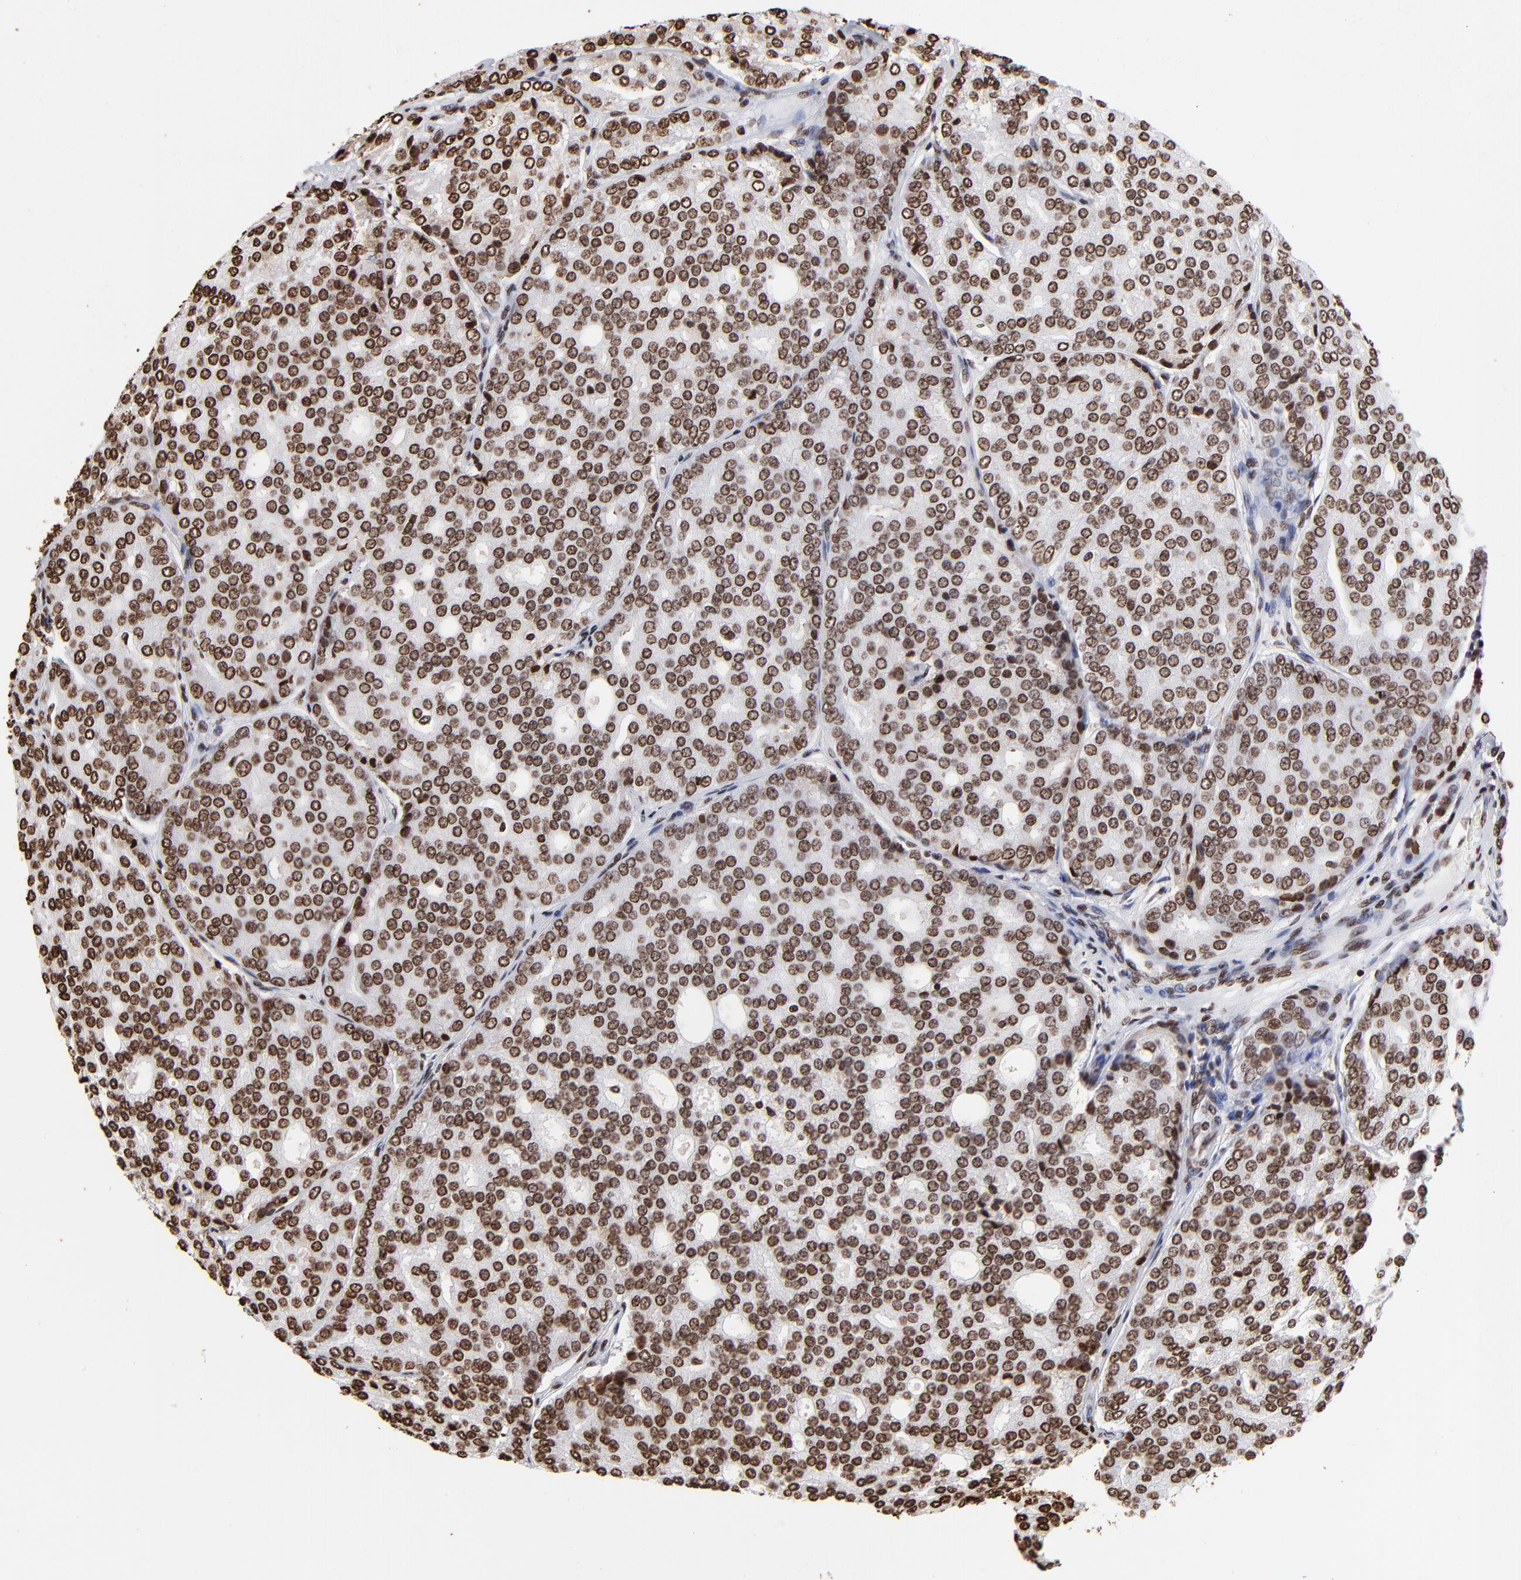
{"staining": {"intensity": "strong", "quantity": ">75%", "location": "nuclear"}, "tissue": "prostate cancer", "cell_type": "Tumor cells", "image_type": "cancer", "snomed": [{"axis": "morphology", "description": "Adenocarcinoma, High grade"}, {"axis": "topography", "description": "Prostate"}], "caption": "Immunohistochemical staining of human prostate cancer (adenocarcinoma (high-grade)) displays high levels of strong nuclear expression in about >75% of tumor cells. The staining is performed using DAB brown chromogen to label protein expression. The nuclei are counter-stained blue using hematoxylin.", "gene": "ZNF544", "patient": {"sex": "male", "age": 64}}